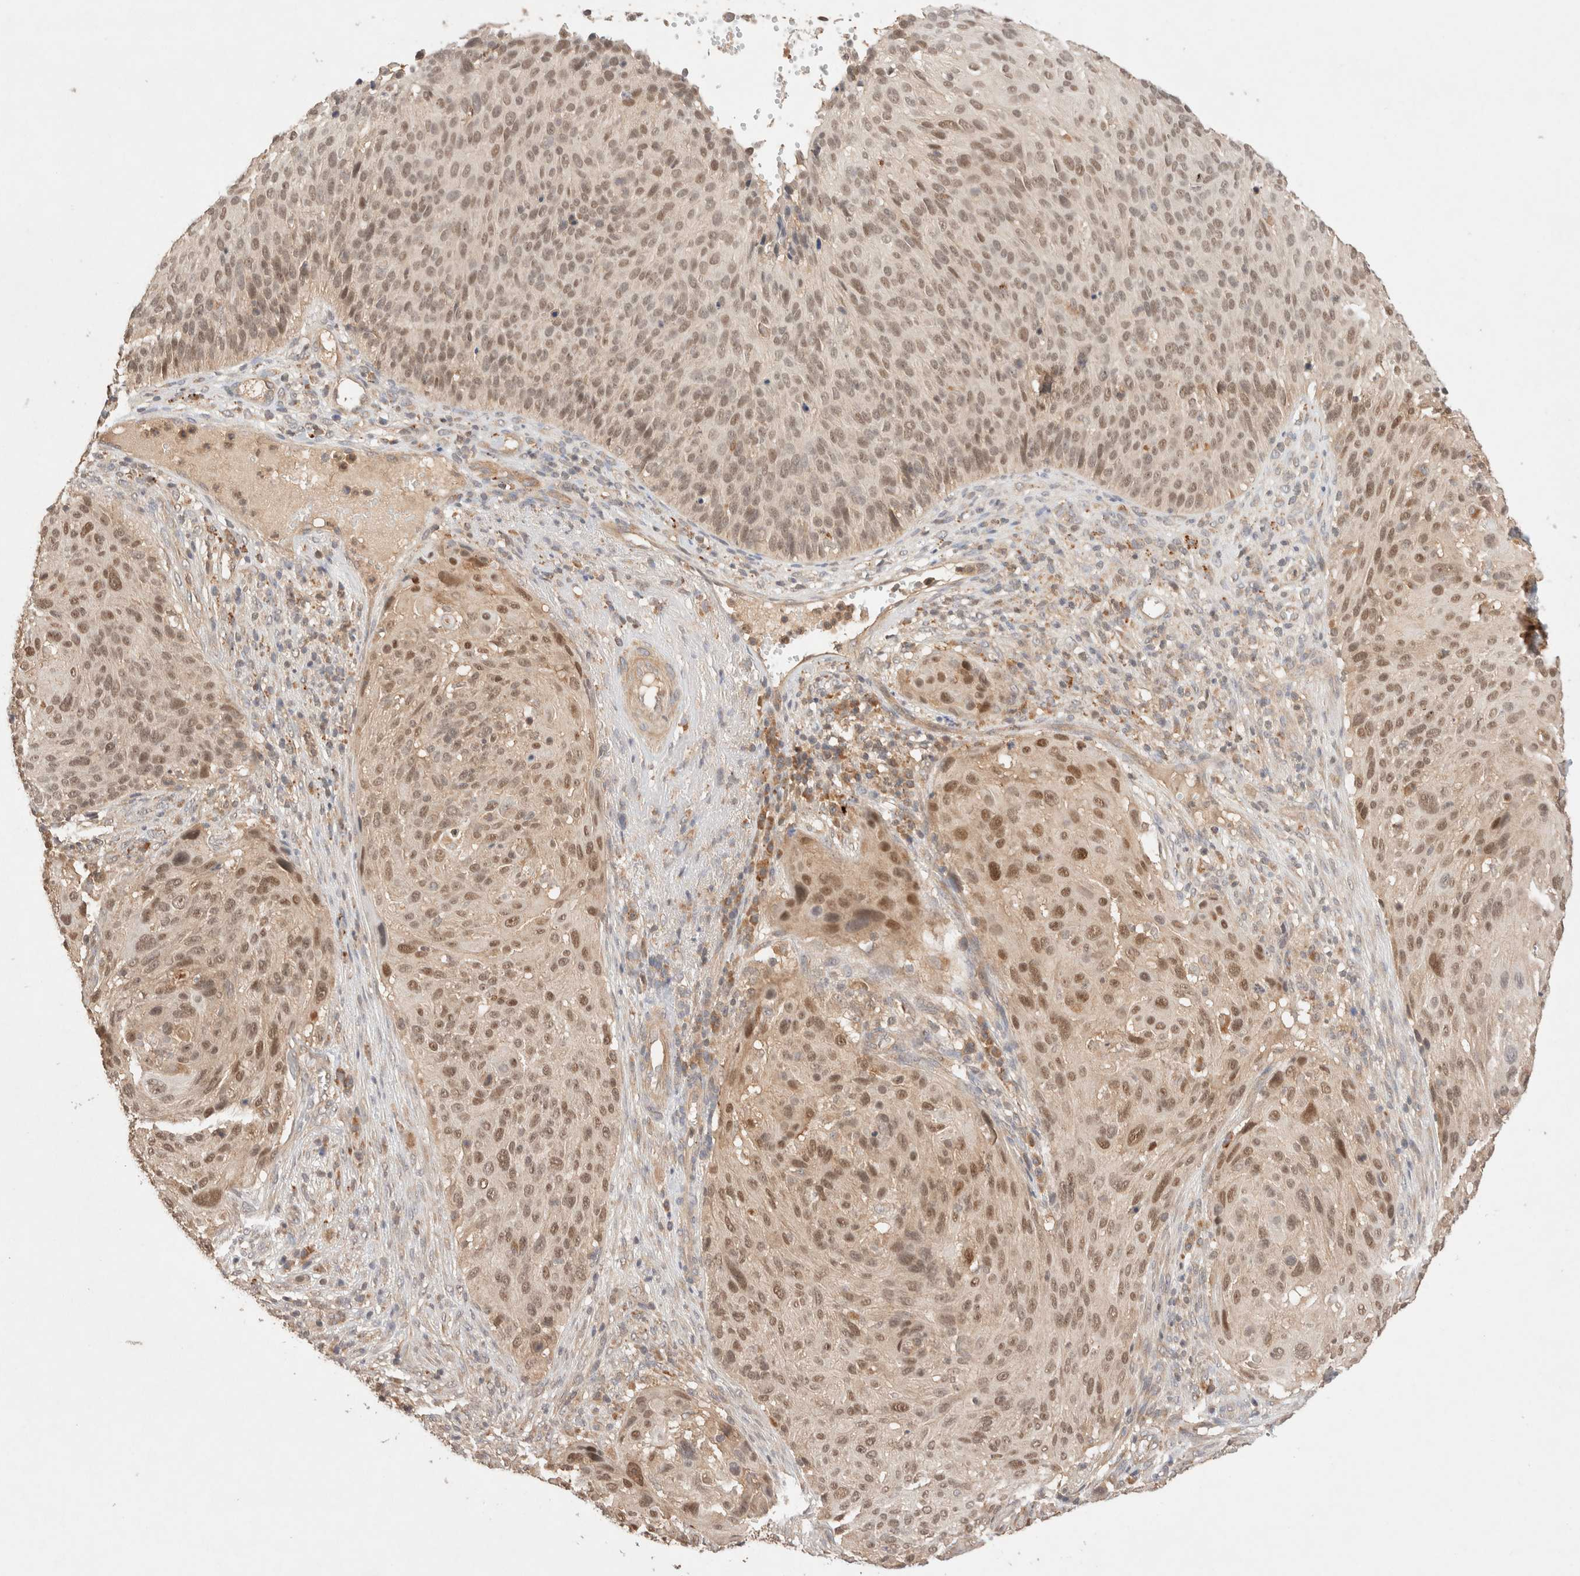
{"staining": {"intensity": "moderate", "quantity": "25%-75%", "location": "nuclear"}, "tissue": "cervical cancer", "cell_type": "Tumor cells", "image_type": "cancer", "snomed": [{"axis": "morphology", "description": "Squamous cell carcinoma, NOS"}, {"axis": "topography", "description": "Cervix"}], "caption": "A micrograph of cervical cancer (squamous cell carcinoma) stained for a protein demonstrates moderate nuclear brown staining in tumor cells.", "gene": "CARNMT1", "patient": {"sex": "female", "age": 74}}